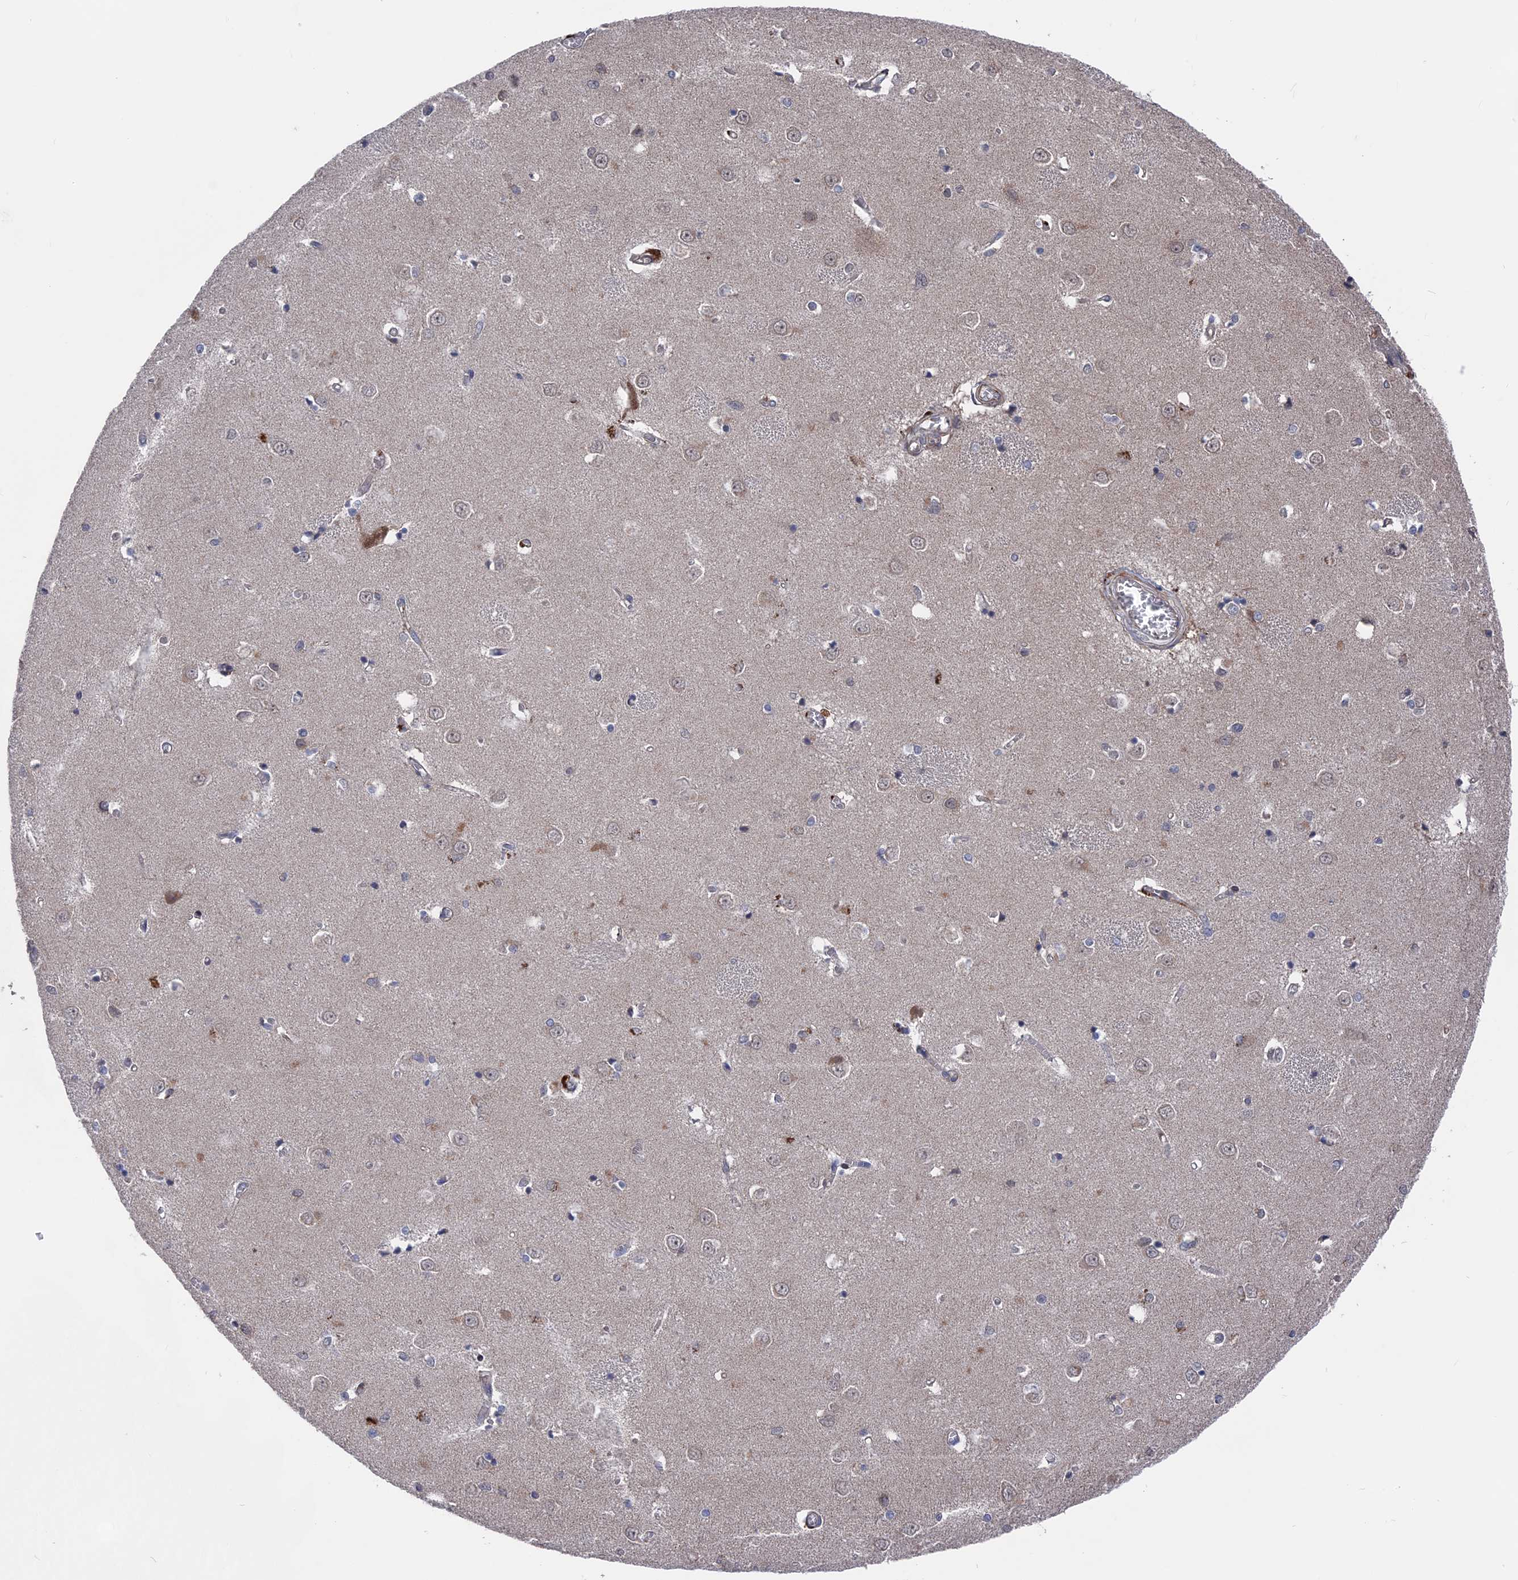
{"staining": {"intensity": "negative", "quantity": "none", "location": "none"}, "tissue": "caudate", "cell_type": "Glial cells", "image_type": "normal", "snomed": [{"axis": "morphology", "description": "Normal tissue, NOS"}, {"axis": "topography", "description": "Lateral ventricle wall"}], "caption": "High power microscopy micrograph of an immunohistochemistry micrograph of benign caudate, revealing no significant staining in glial cells.", "gene": "PLA2G15", "patient": {"sex": "male", "age": 37}}